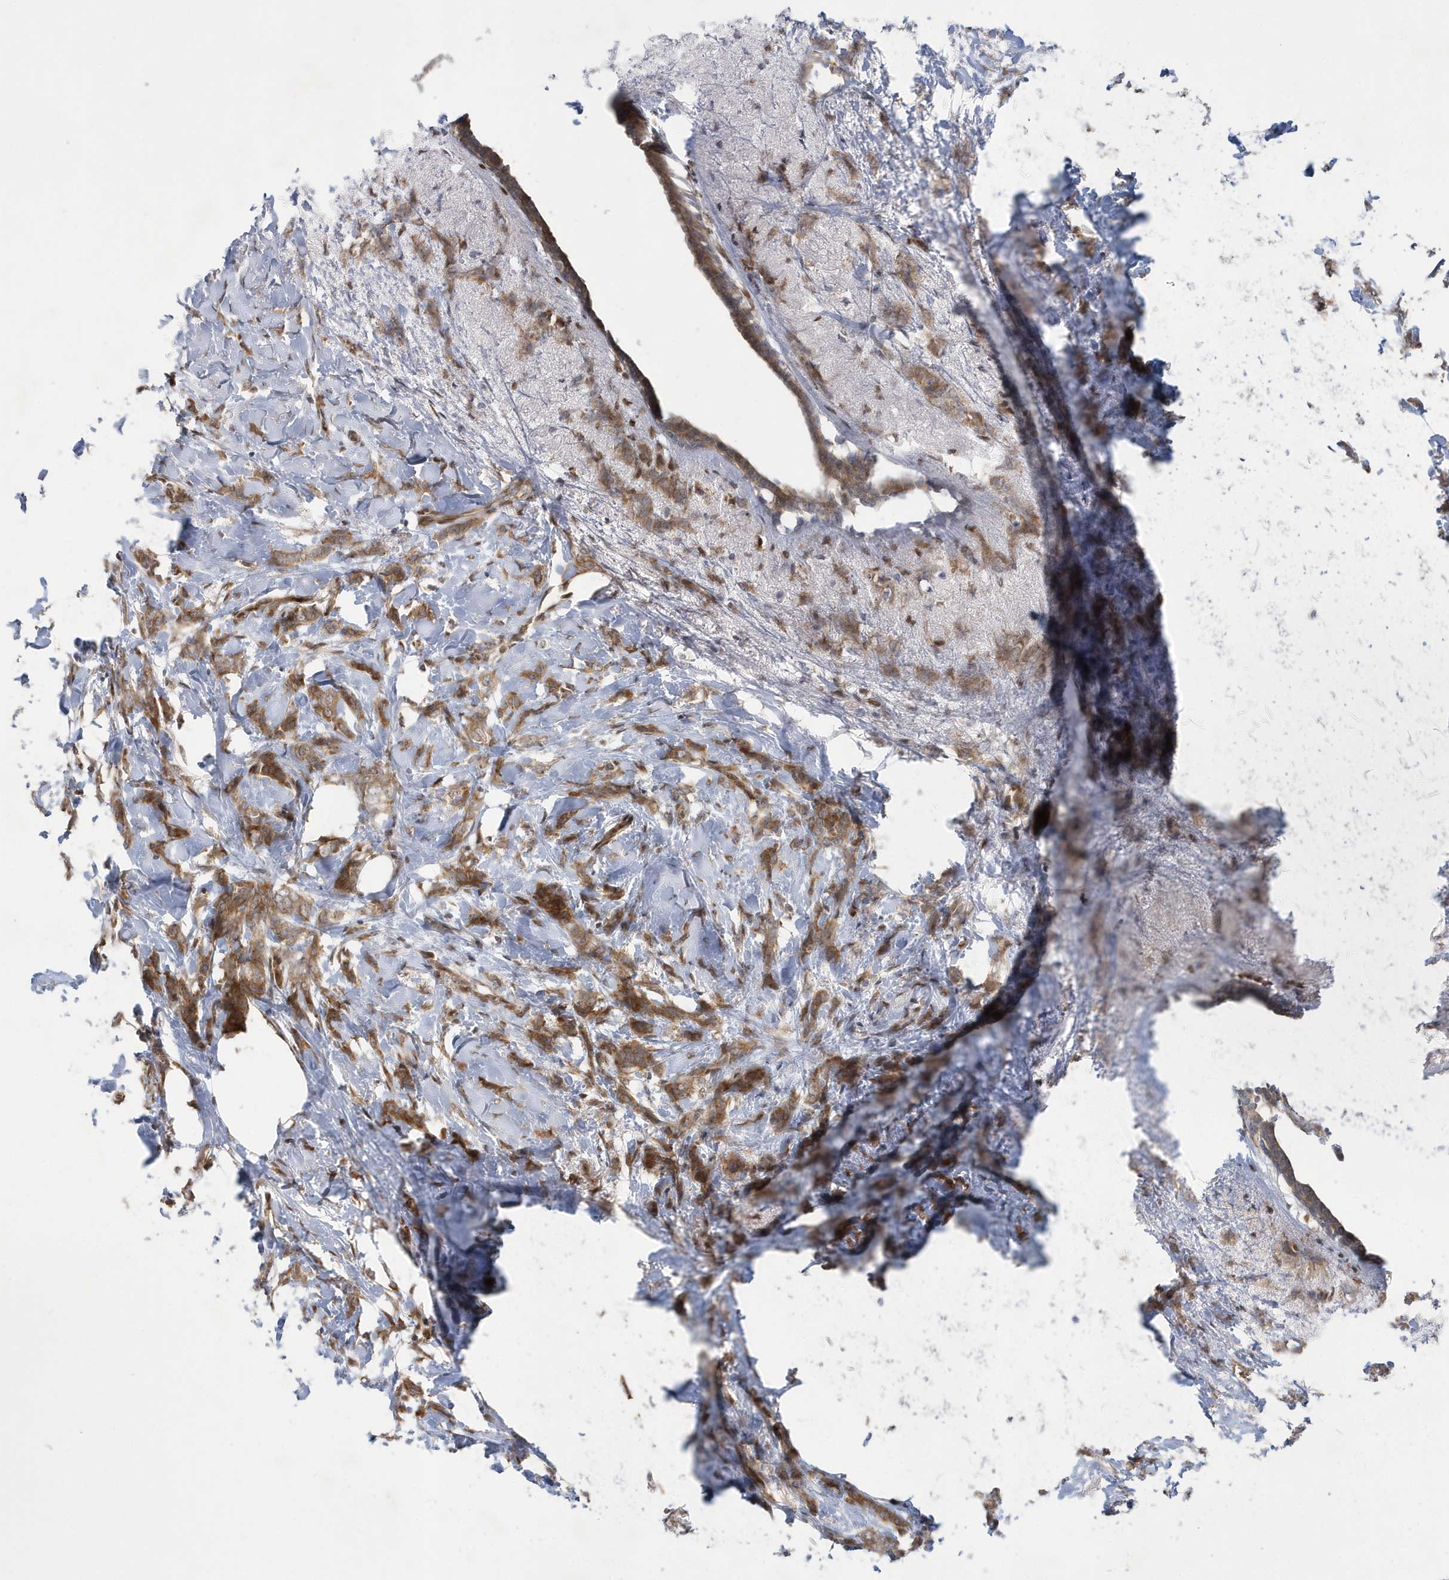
{"staining": {"intensity": "moderate", "quantity": ">75%", "location": "cytoplasmic/membranous"}, "tissue": "breast cancer", "cell_type": "Tumor cells", "image_type": "cancer", "snomed": [{"axis": "morphology", "description": "Lobular carcinoma, in situ"}, {"axis": "morphology", "description": "Lobular carcinoma"}, {"axis": "topography", "description": "Breast"}], "caption": "Breast cancer was stained to show a protein in brown. There is medium levels of moderate cytoplasmic/membranous positivity in about >75% of tumor cells.", "gene": "ATG4A", "patient": {"sex": "female", "age": 41}}